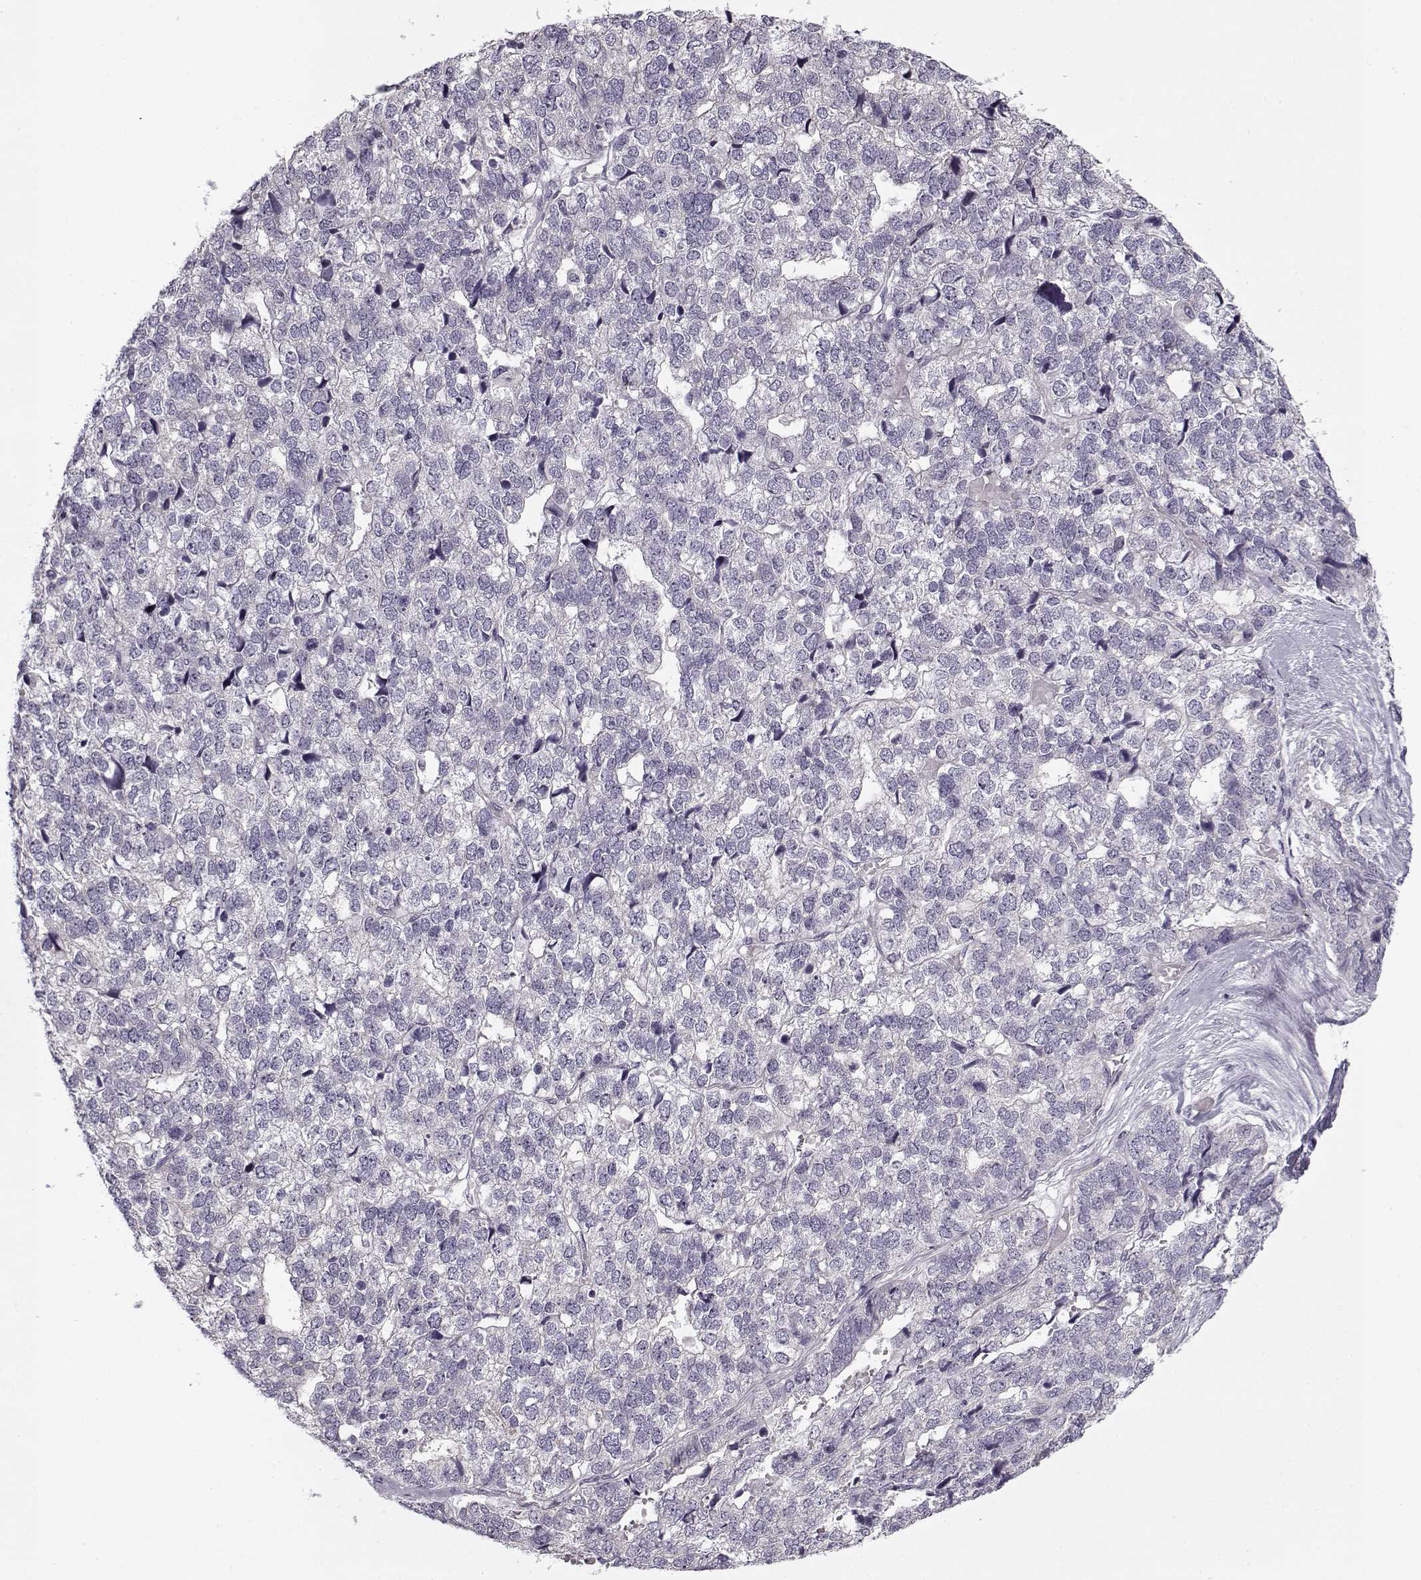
{"staining": {"intensity": "negative", "quantity": "none", "location": "none"}, "tissue": "stomach cancer", "cell_type": "Tumor cells", "image_type": "cancer", "snomed": [{"axis": "morphology", "description": "Adenocarcinoma, NOS"}, {"axis": "topography", "description": "Stomach"}], "caption": "This is an immunohistochemistry (IHC) image of stomach adenocarcinoma. There is no positivity in tumor cells.", "gene": "PNMT", "patient": {"sex": "male", "age": 69}}